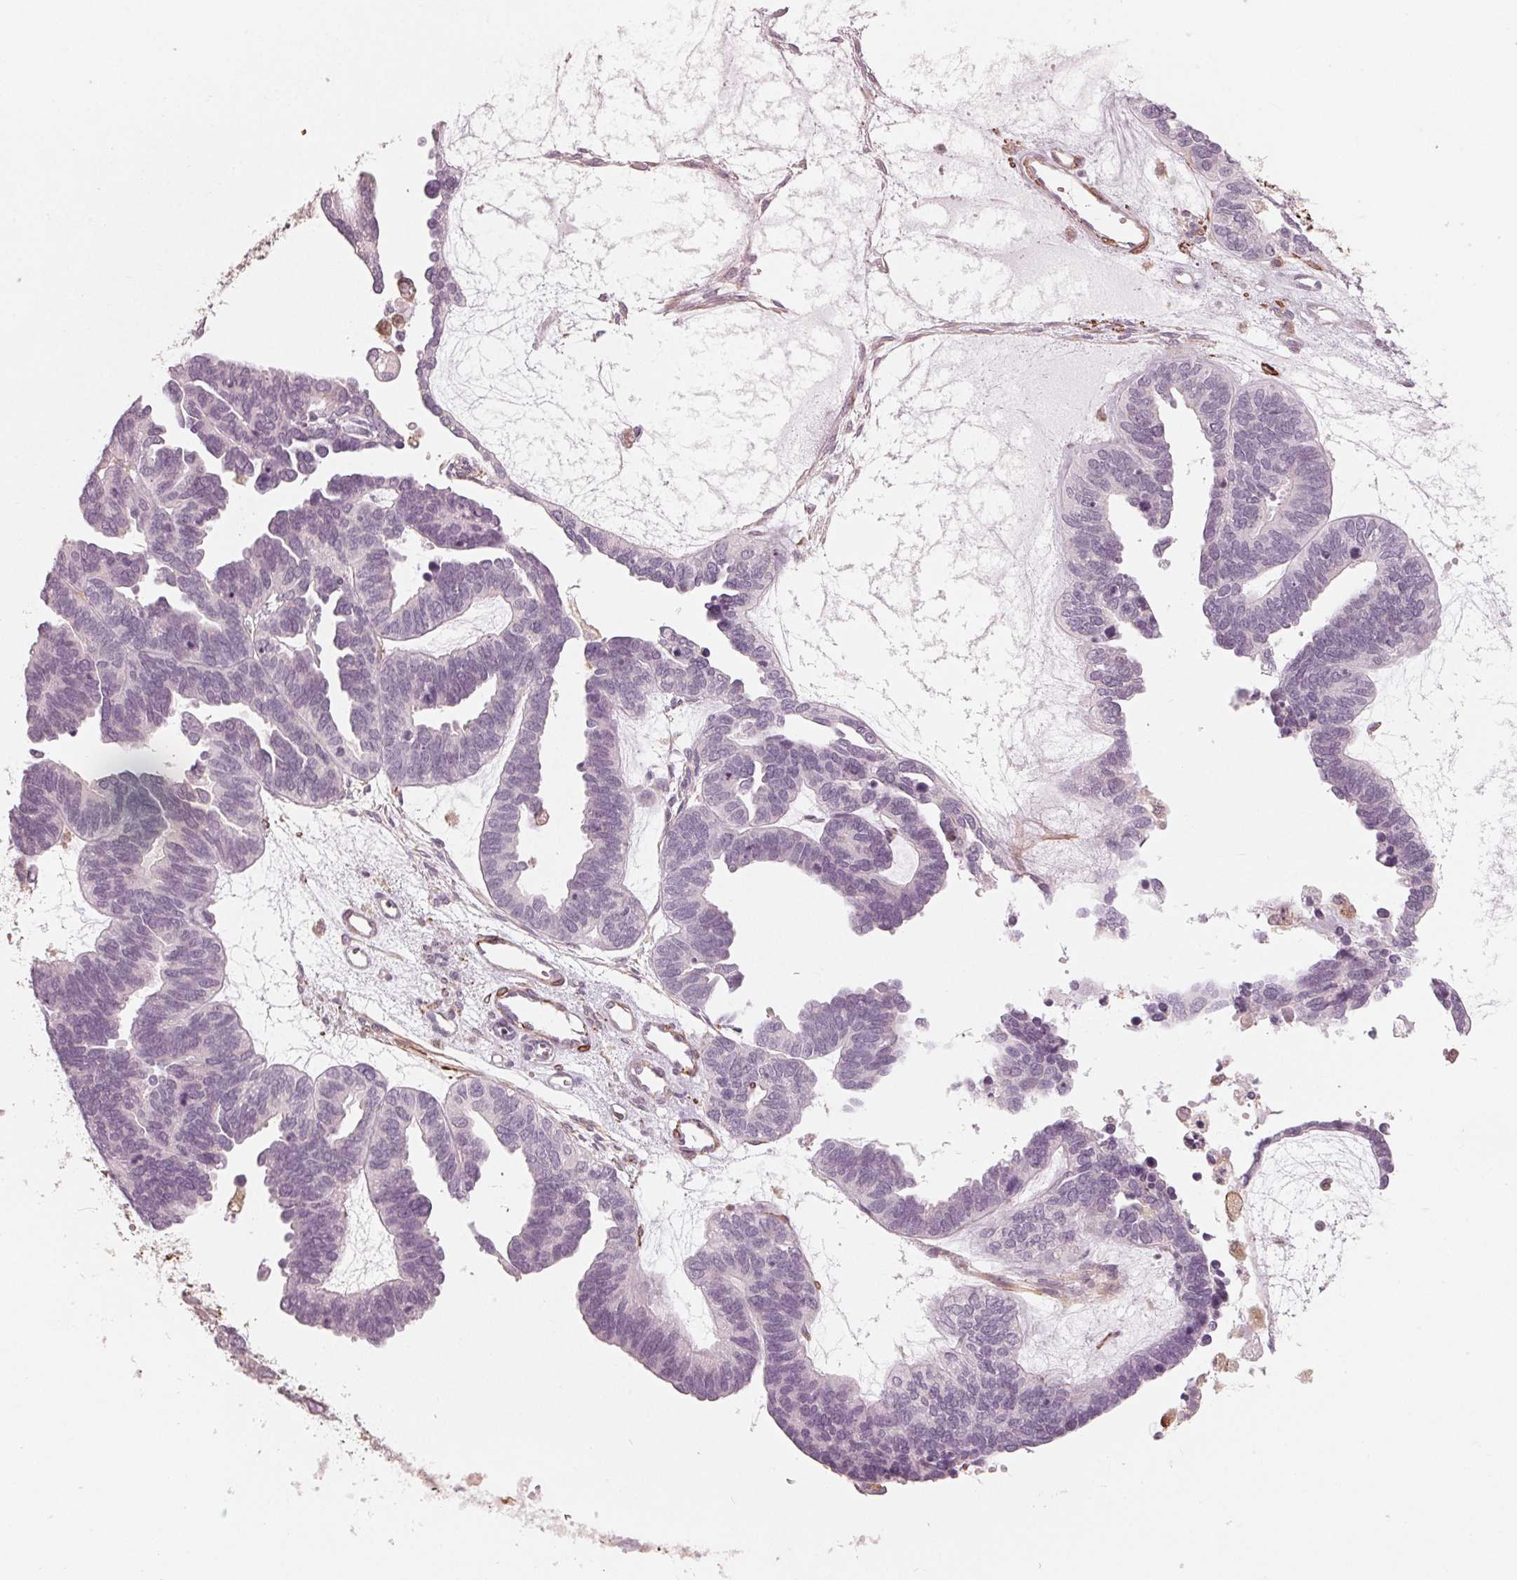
{"staining": {"intensity": "negative", "quantity": "none", "location": "none"}, "tissue": "ovarian cancer", "cell_type": "Tumor cells", "image_type": "cancer", "snomed": [{"axis": "morphology", "description": "Cystadenocarcinoma, serous, NOS"}, {"axis": "topography", "description": "Ovary"}], "caption": "DAB (3,3'-diaminobenzidine) immunohistochemical staining of human ovarian serous cystadenocarcinoma displays no significant expression in tumor cells. Brightfield microscopy of immunohistochemistry (IHC) stained with DAB (3,3'-diaminobenzidine) (brown) and hematoxylin (blue), captured at high magnification.", "gene": "MIER3", "patient": {"sex": "female", "age": 51}}